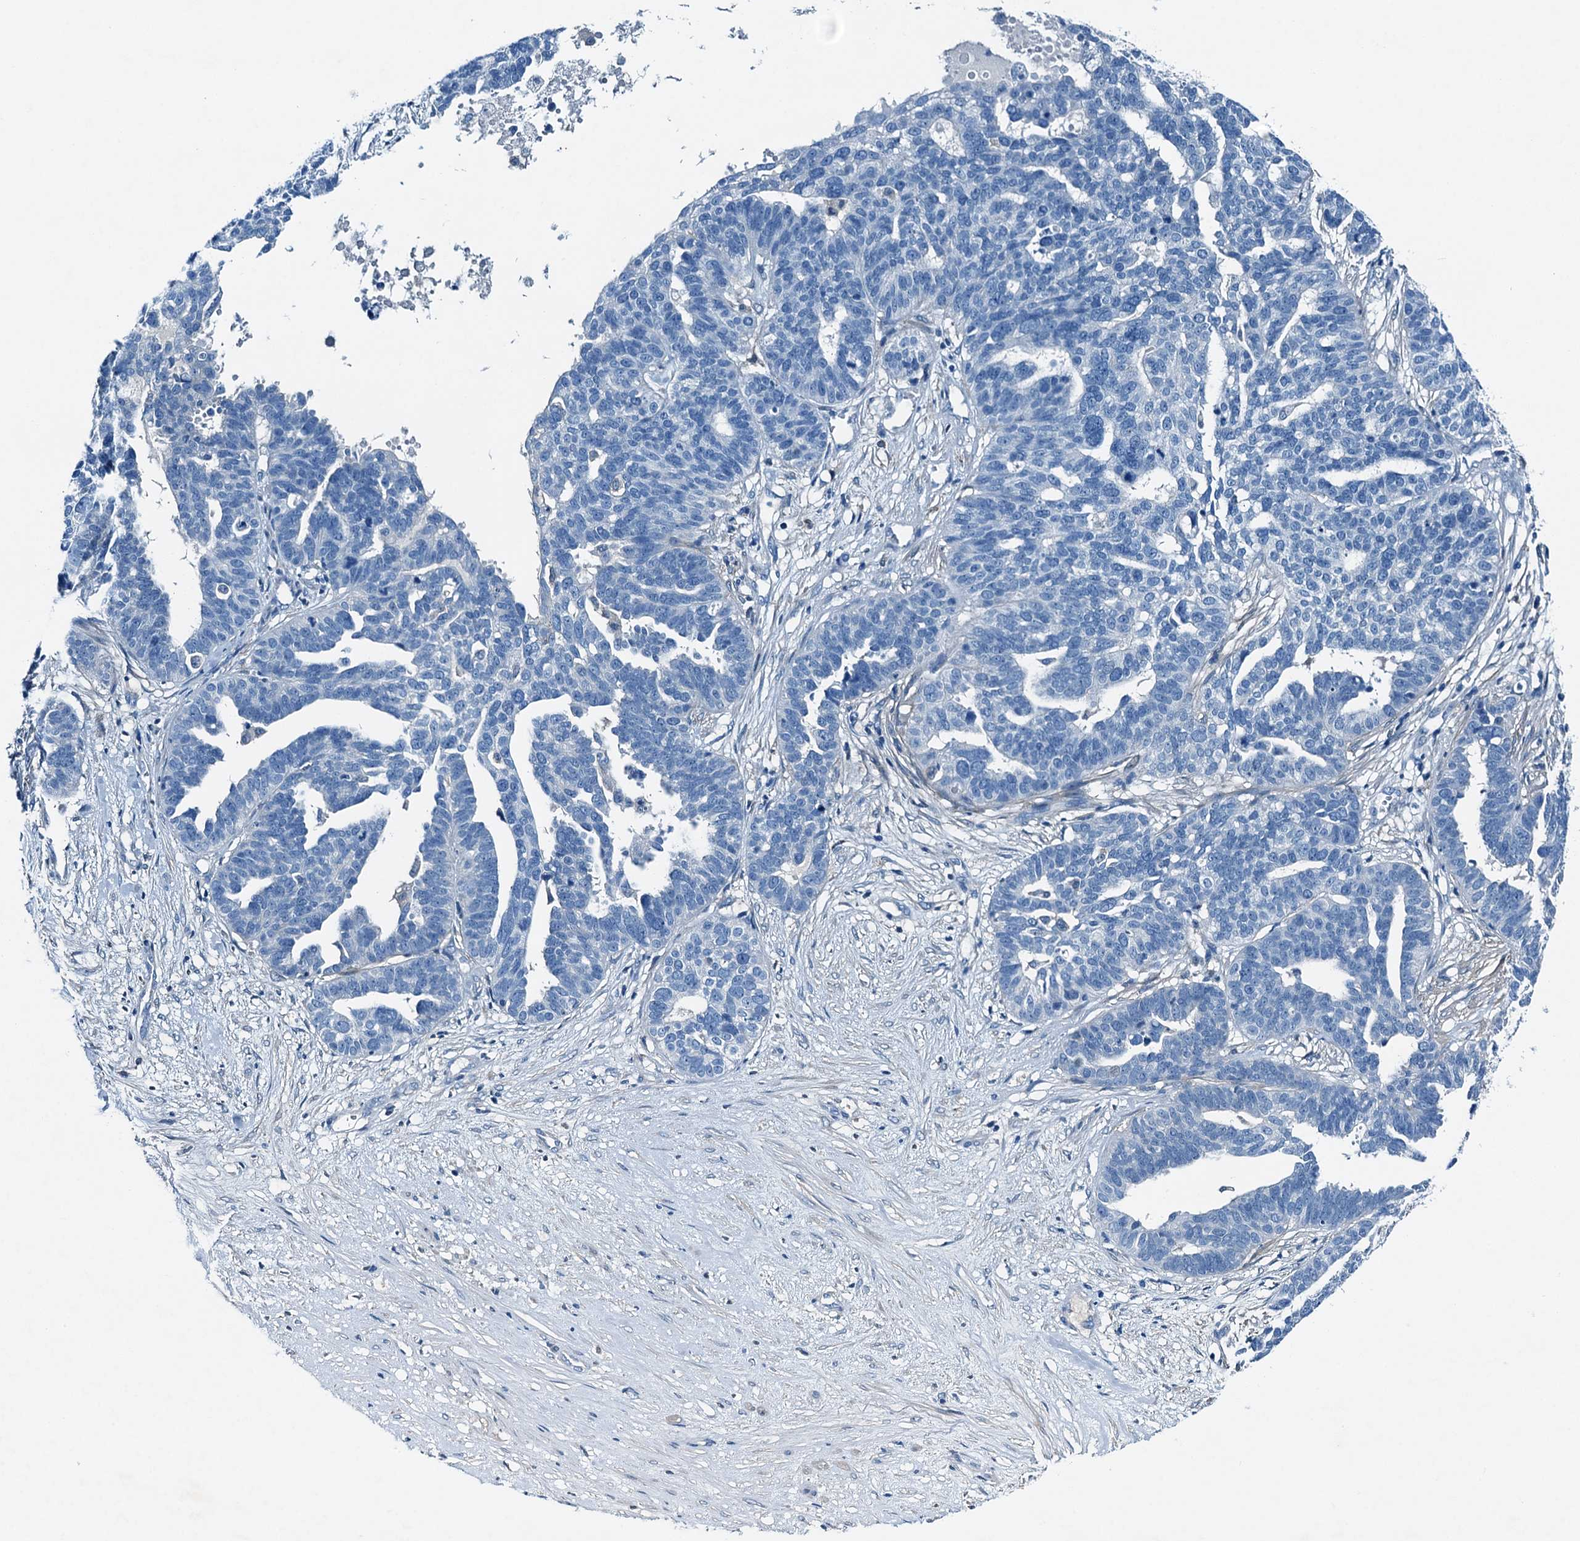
{"staining": {"intensity": "negative", "quantity": "none", "location": "none"}, "tissue": "ovarian cancer", "cell_type": "Tumor cells", "image_type": "cancer", "snomed": [{"axis": "morphology", "description": "Cystadenocarcinoma, serous, NOS"}, {"axis": "topography", "description": "Ovary"}], "caption": "Immunohistochemical staining of human ovarian cancer (serous cystadenocarcinoma) demonstrates no significant expression in tumor cells.", "gene": "RAB3IL1", "patient": {"sex": "female", "age": 59}}